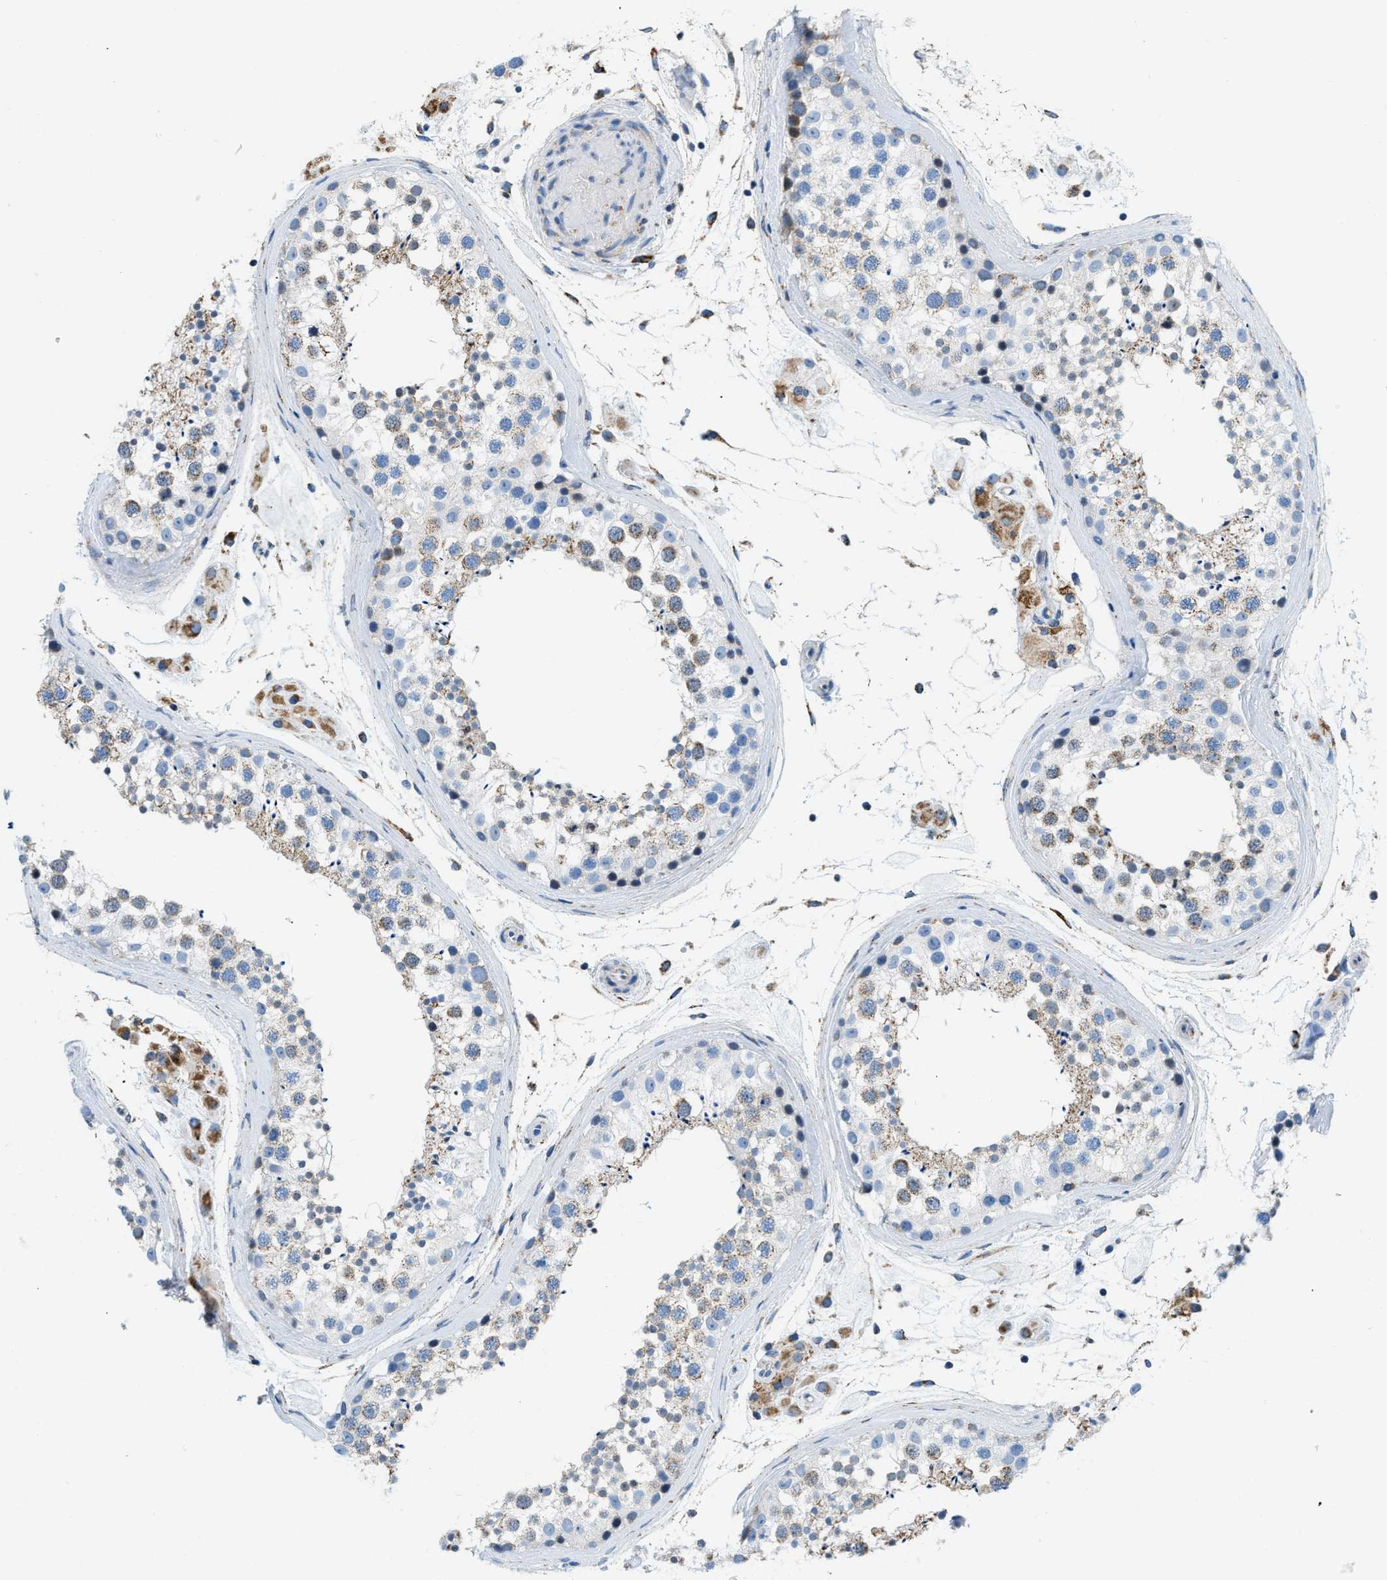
{"staining": {"intensity": "weak", "quantity": "25%-75%", "location": "cytoplasmic/membranous"}, "tissue": "testis", "cell_type": "Cells in seminiferous ducts", "image_type": "normal", "snomed": [{"axis": "morphology", "description": "Normal tissue, NOS"}, {"axis": "topography", "description": "Testis"}], "caption": "Testis was stained to show a protein in brown. There is low levels of weak cytoplasmic/membranous expression in approximately 25%-75% of cells in seminiferous ducts.", "gene": "ACADVL", "patient": {"sex": "male", "age": 46}}